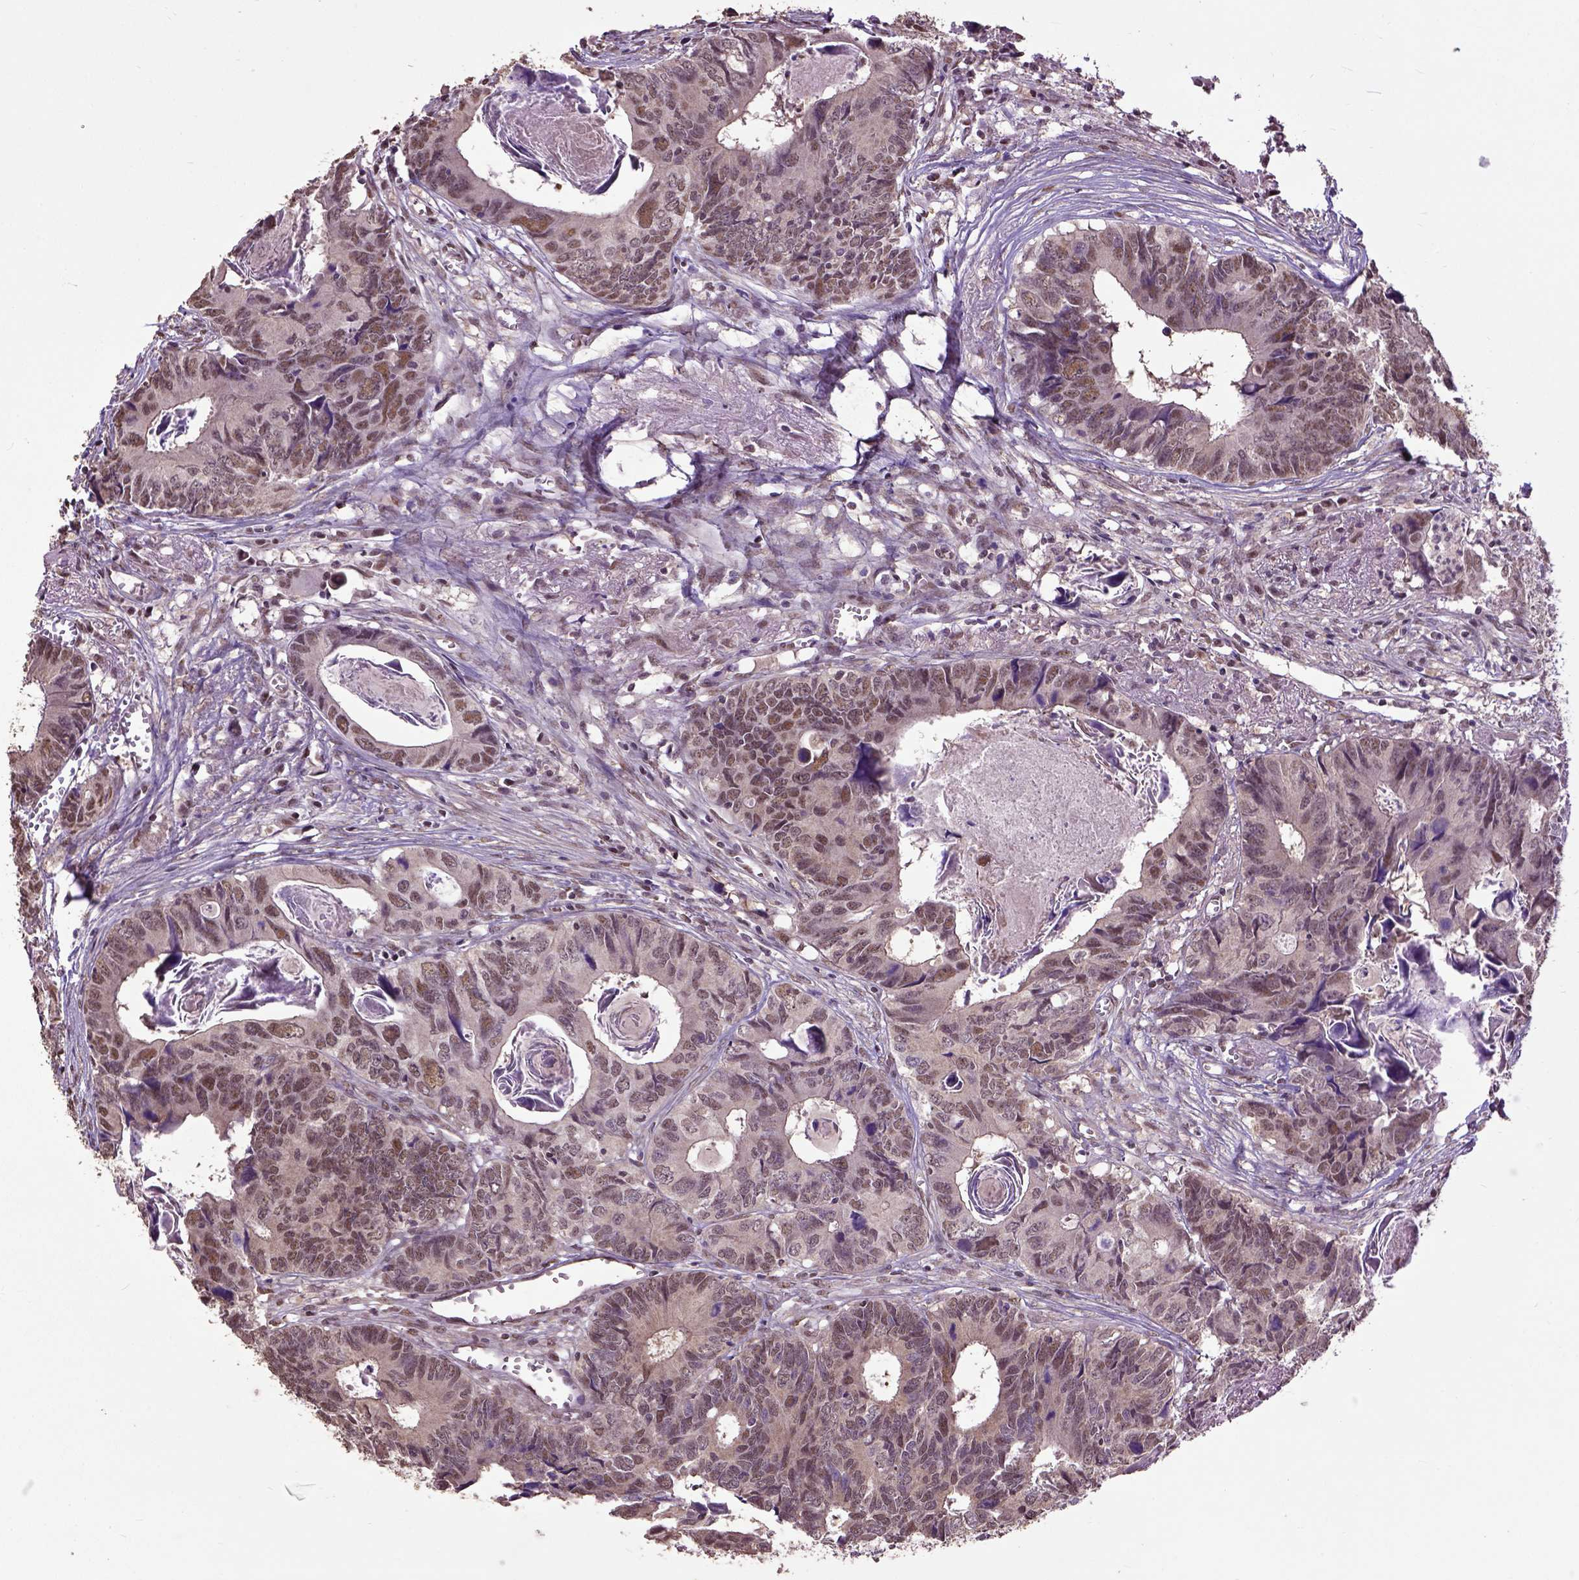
{"staining": {"intensity": "moderate", "quantity": ">75%", "location": "nuclear"}, "tissue": "colorectal cancer", "cell_type": "Tumor cells", "image_type": "cancer", "snomed": [{"axis": "morphology", "description": "Adenocarcinoma, NOS"}, {"axis": "topography", "description": "Colon"}], "caption": "Immunohistochemical staining of human adenocarcinoma (colorectal) exhibits moderate nuclear protein positivity in about >75% of tumor cells.", "gene": "UBA3", "patient": {"sex": "female", "age": 82}}